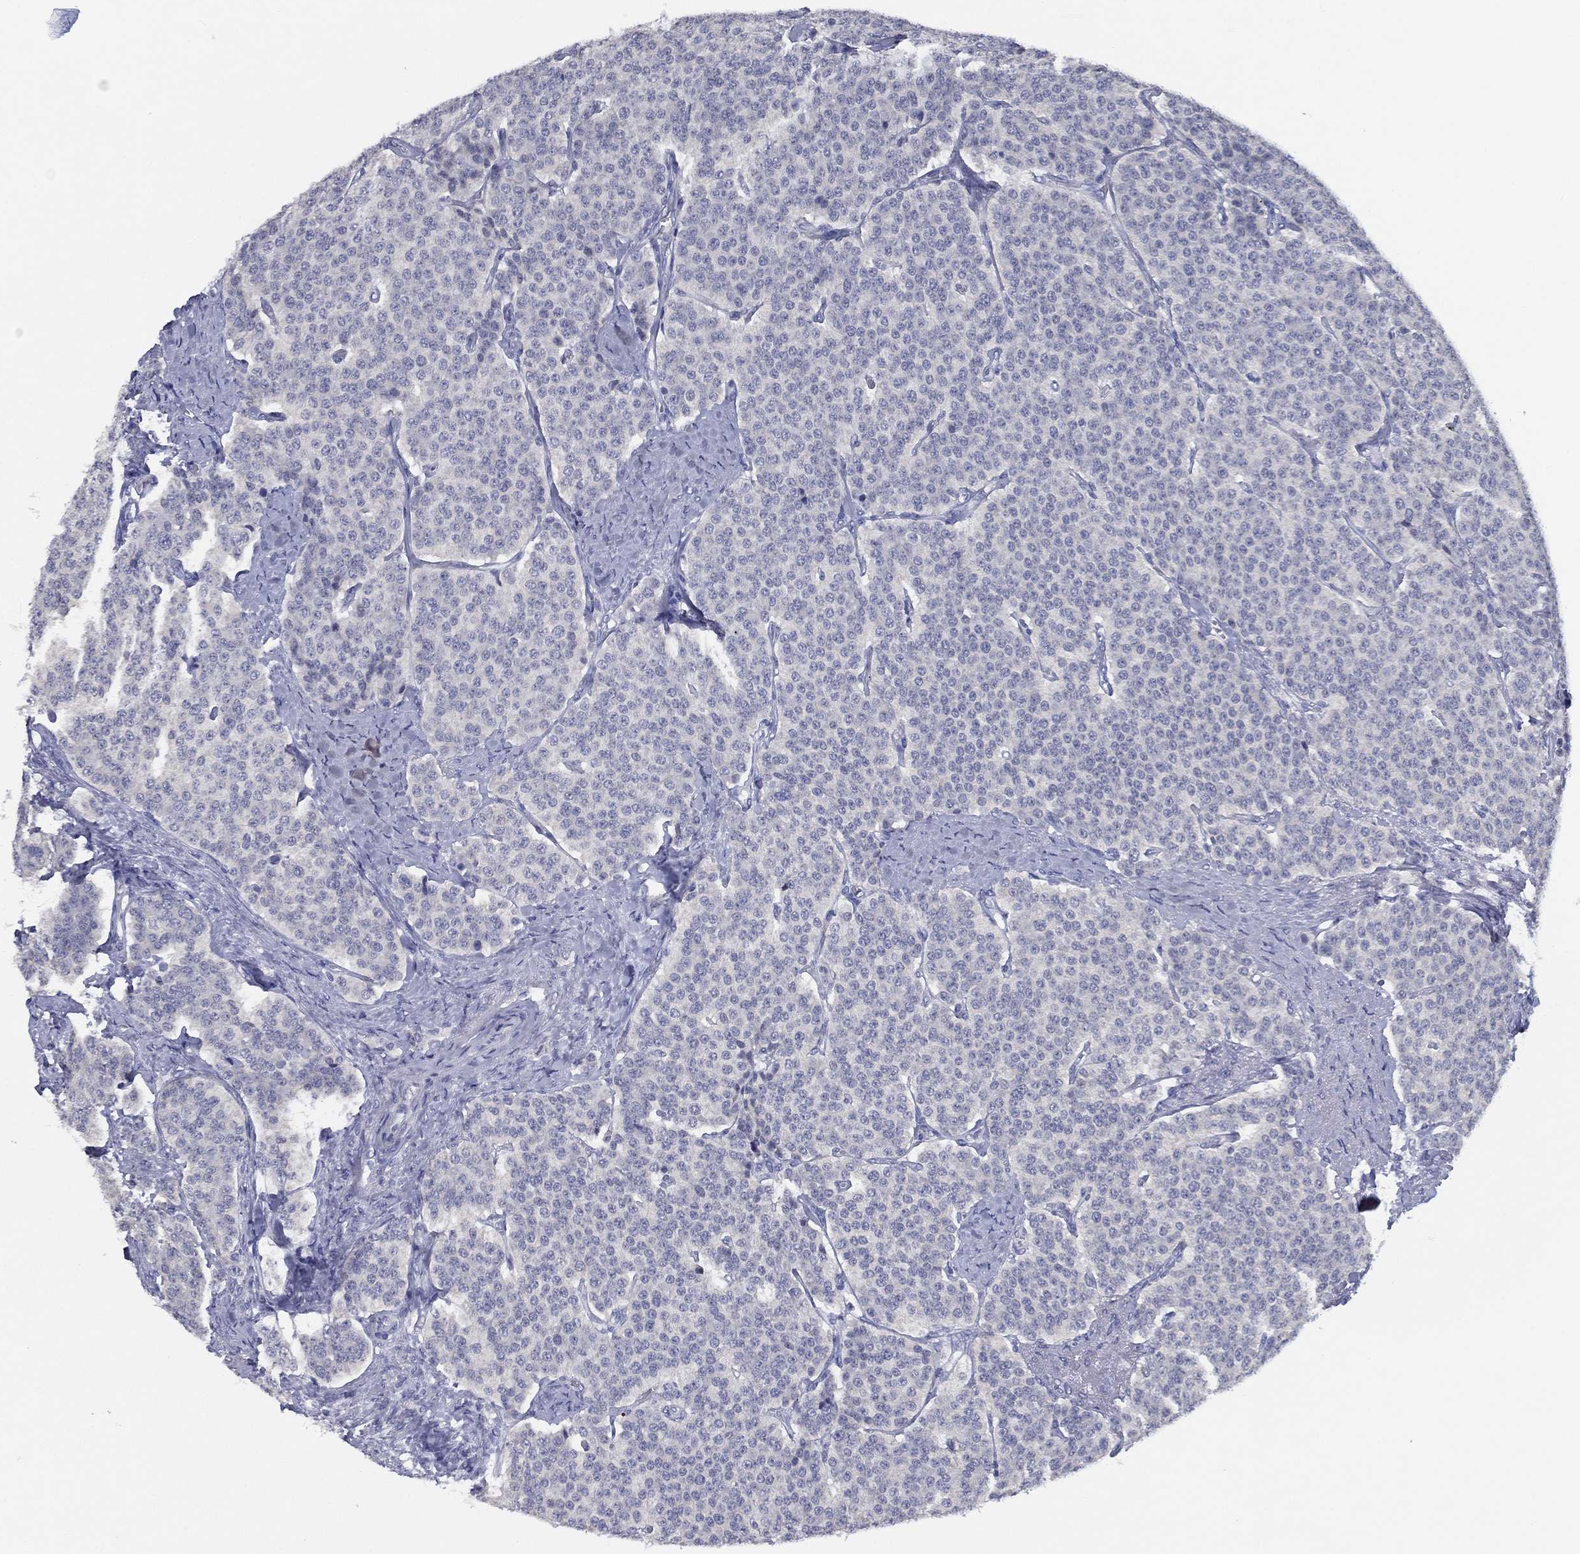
{"staining": {"intensity": "negative", "quantity": "none", "location": "none"}, "tissue": "carcinoid", "cell_type": "Tumor cells", "image_type": "cancer", "snomed": [{"axis": "morphology", "description": "Carcinoid, malignant, NOS"}, {"axis": "topography", "description": "Small intestine"}], "caption": "High power microscopy histopathology image of an immunohistochemistry (IHC) micrograph of carcinoid (malignant), revealing no significant staining in tumor cells.", "gene": "SLC13A4", "patient": {"sex": "female", "age": 58}}